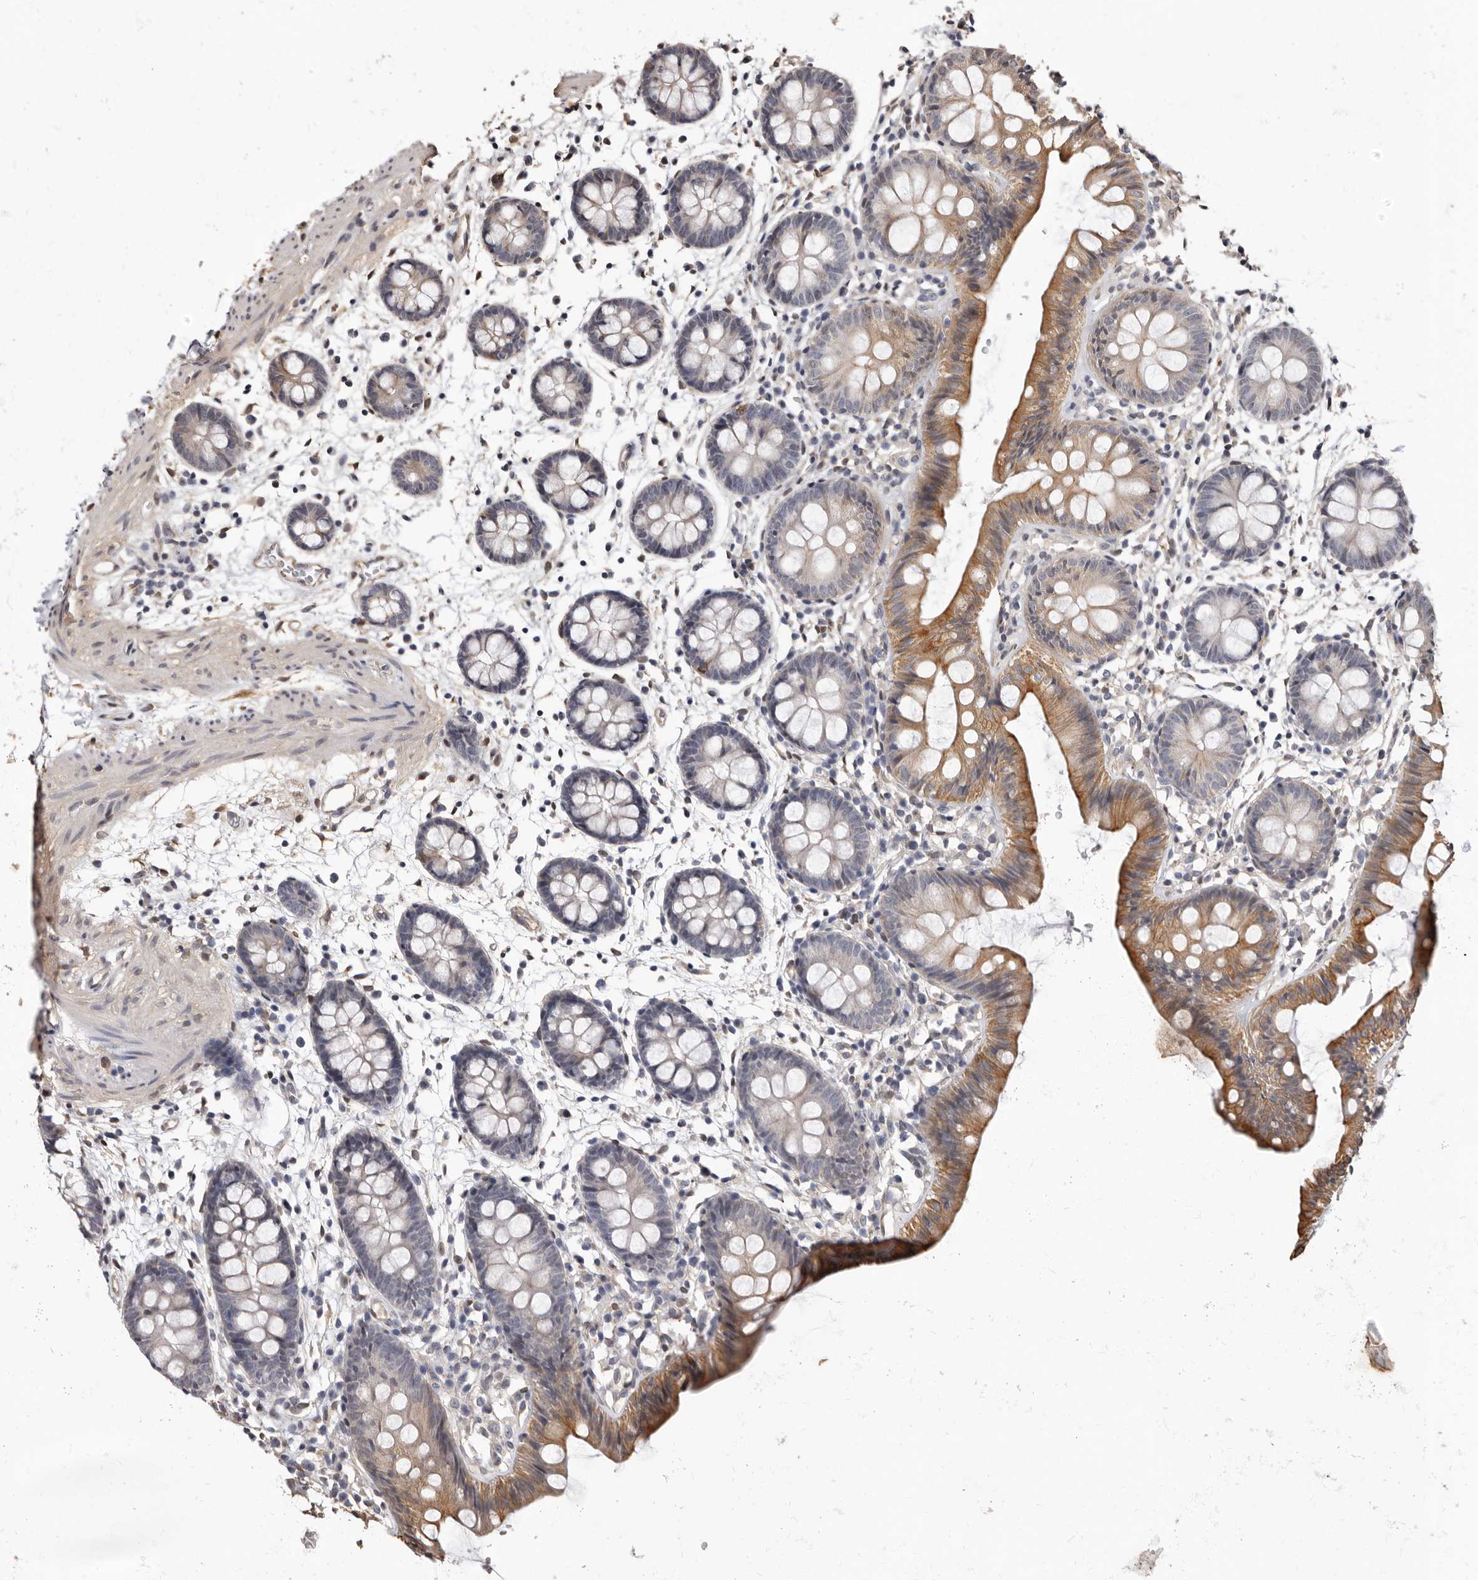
{"staining": {"intensity": "weak", "quantity": "<25%", "location": "cytoplasmic/membranous"}, "tissue": "colon", "cell_type": "Endothelial cells", "image_type": "normal", "snomed": [{"axis": "morphology", "description": "Normal tissue, NOS"}, {"axis": "topography", "description": "Colon"}], "caption": "IHC of unremarkable colon displays no expression in endothelial cells.", "gene": "KHDRBS2", "patient": {"sex": "male", "age": 56}}